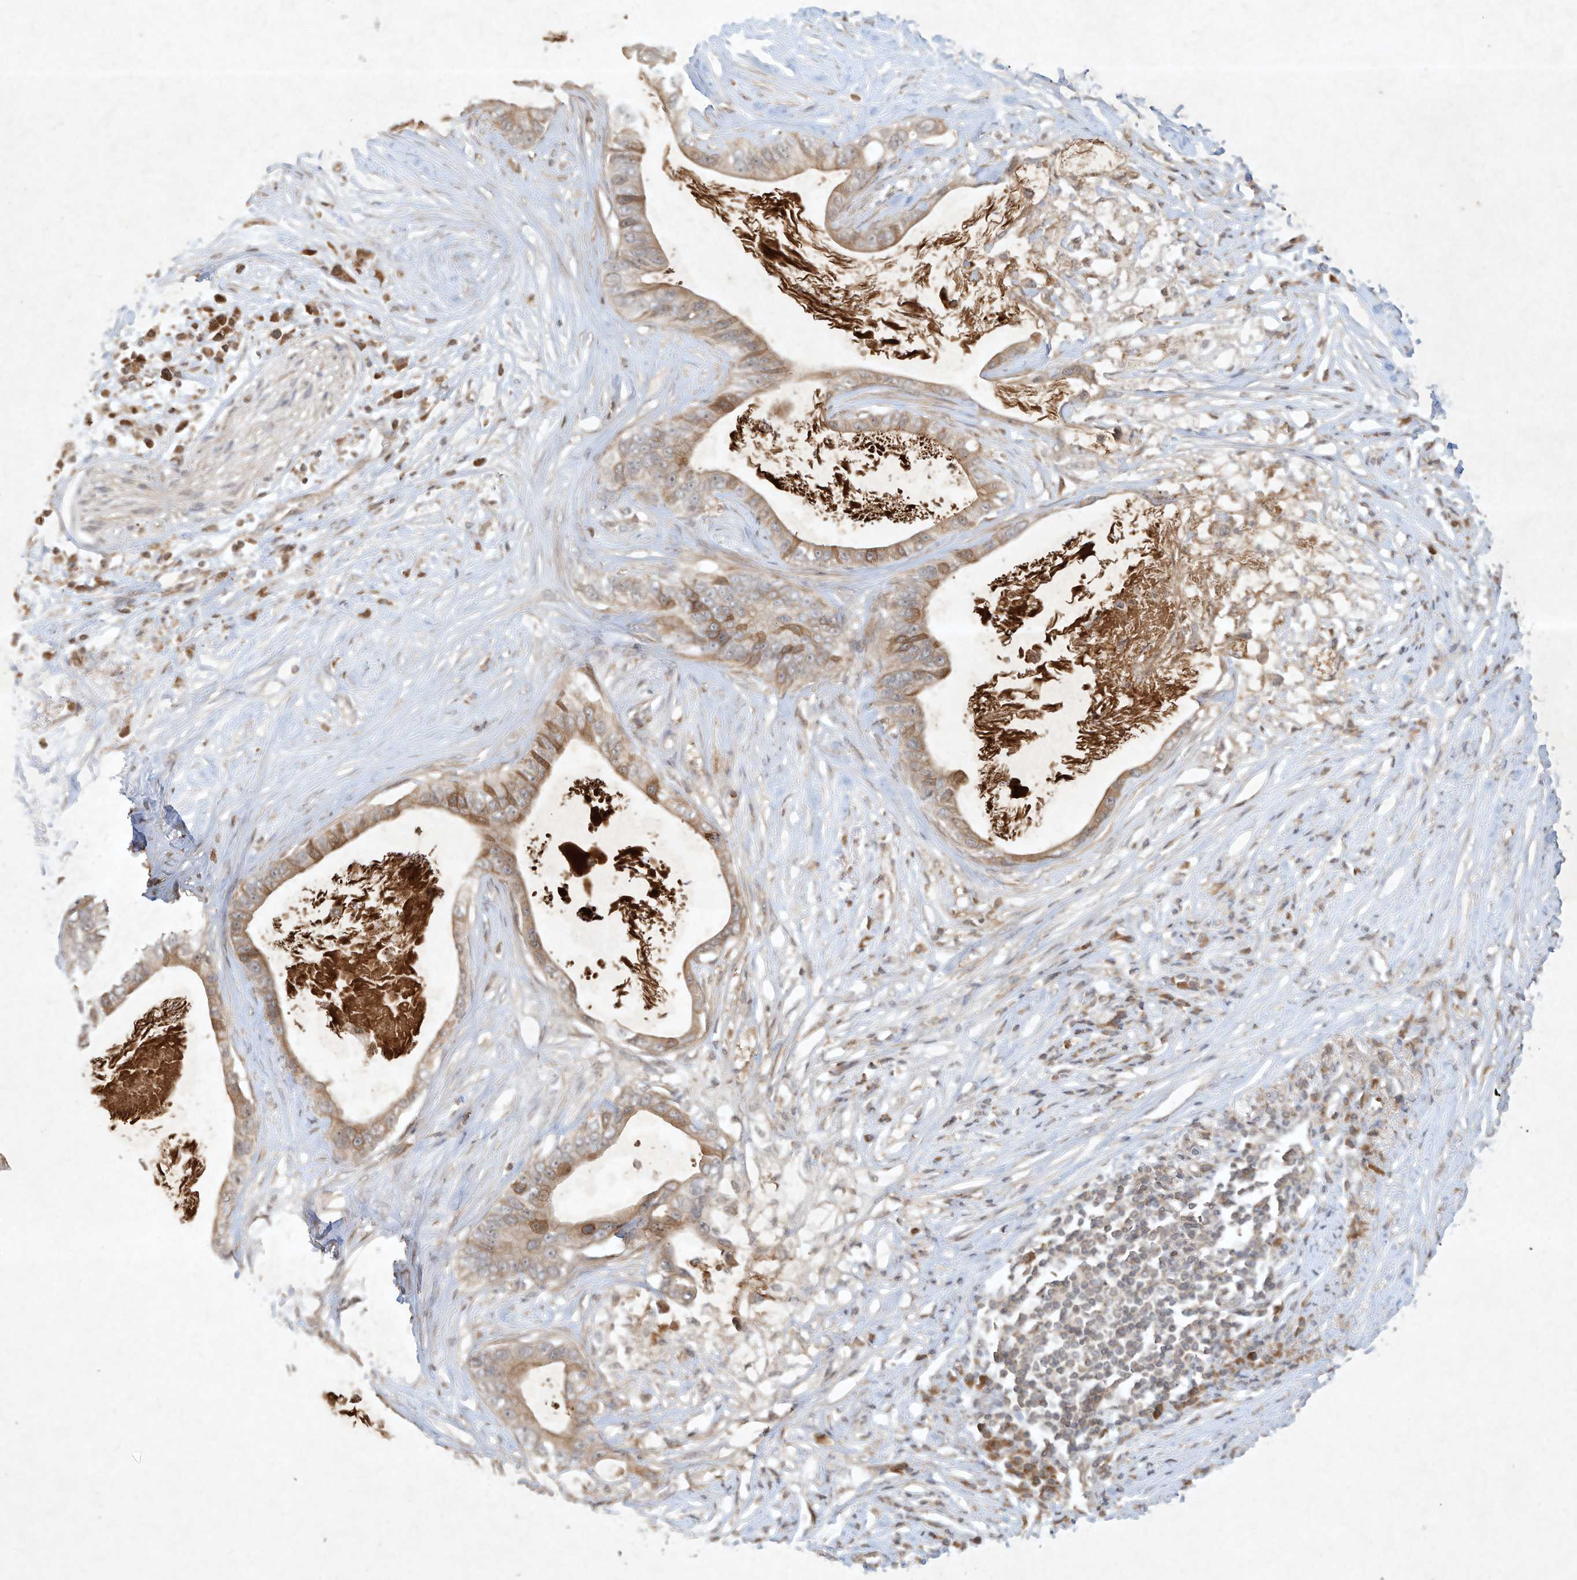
{"staining": {"intensity": "moderate", "quantity": ">75%", "location": "cytoplasmic/membranous"}, "tissue": "pancreatic cancer", "cell_type": "Tumor cells", "image_type": "cancer", "snomed": [{"axis": "morphology", "description": "Adenocarcinoma, NOS"}, {"axis": "topography", "description": "Pancreas"}], "caption": "Pancreatic cancer stained for a protein (brown) demonstrates moderate cytoplasmic/membranous positive positivity in about >75% of tumor cells.", "gene": "BTRC", "patient": {"sex": "male", "age": 77}}